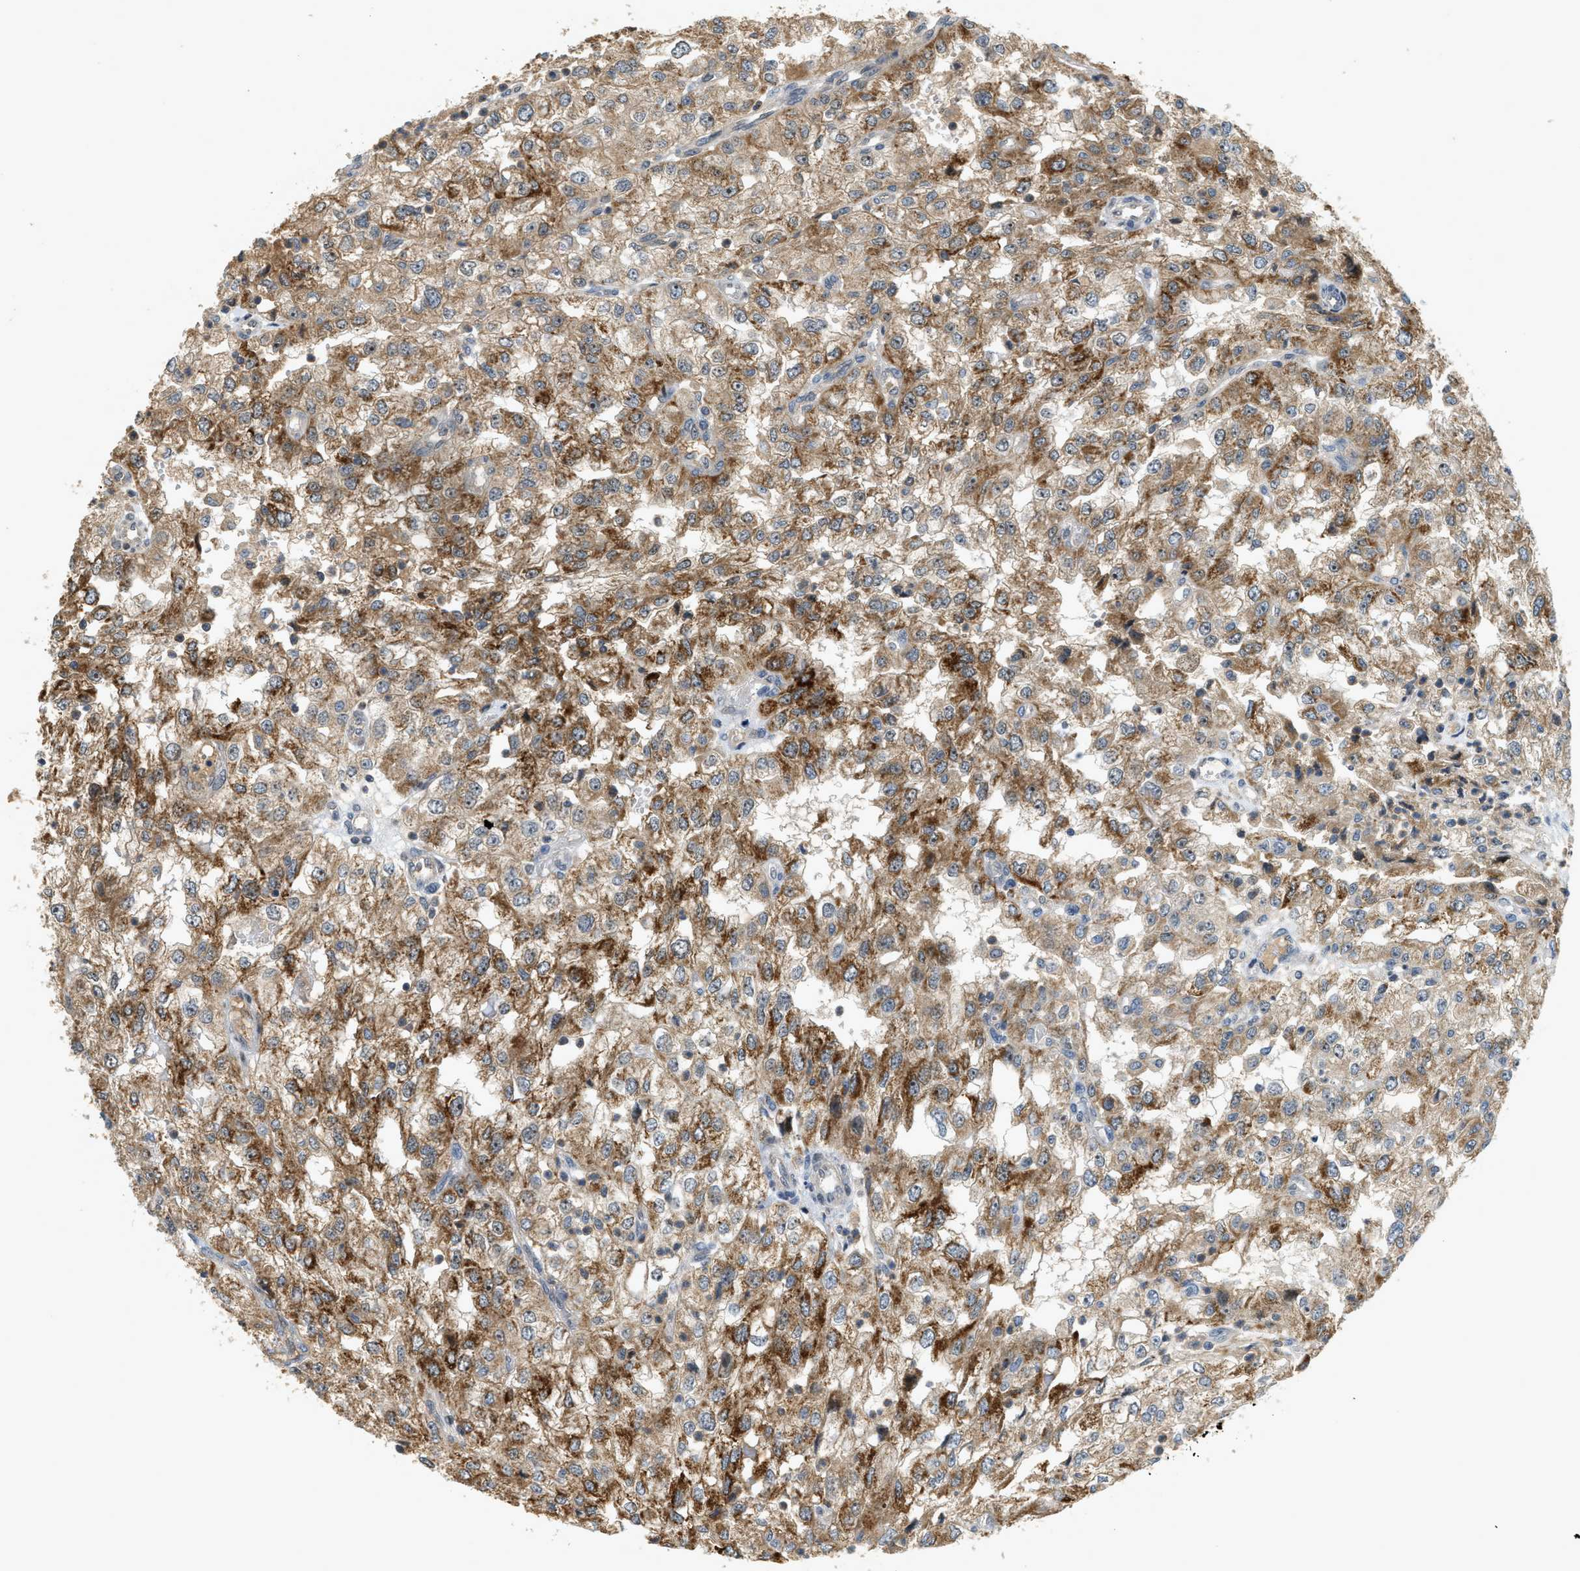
{"staining": {"intensity": "strong", "quantity": "25%-75%", "location": "cytoplasmic/membranous"}, "tissue": "renal cancer", "cell_type": "Tumor cells", "image_type": "cancer", "snomed": [{"axis": "morphology", "description": "Adenocarcinoma, NOS"}, {"axis": "topography", "description": "Kidney"}], "caption": "Strong cytoplasmic/membranous protein positivity is appreciated in about 25%-75% of tumor cells in adenocarcinoma (renal).", "gene": "TRAPPC14", "patient": {"sex": "female", "age": 54}}